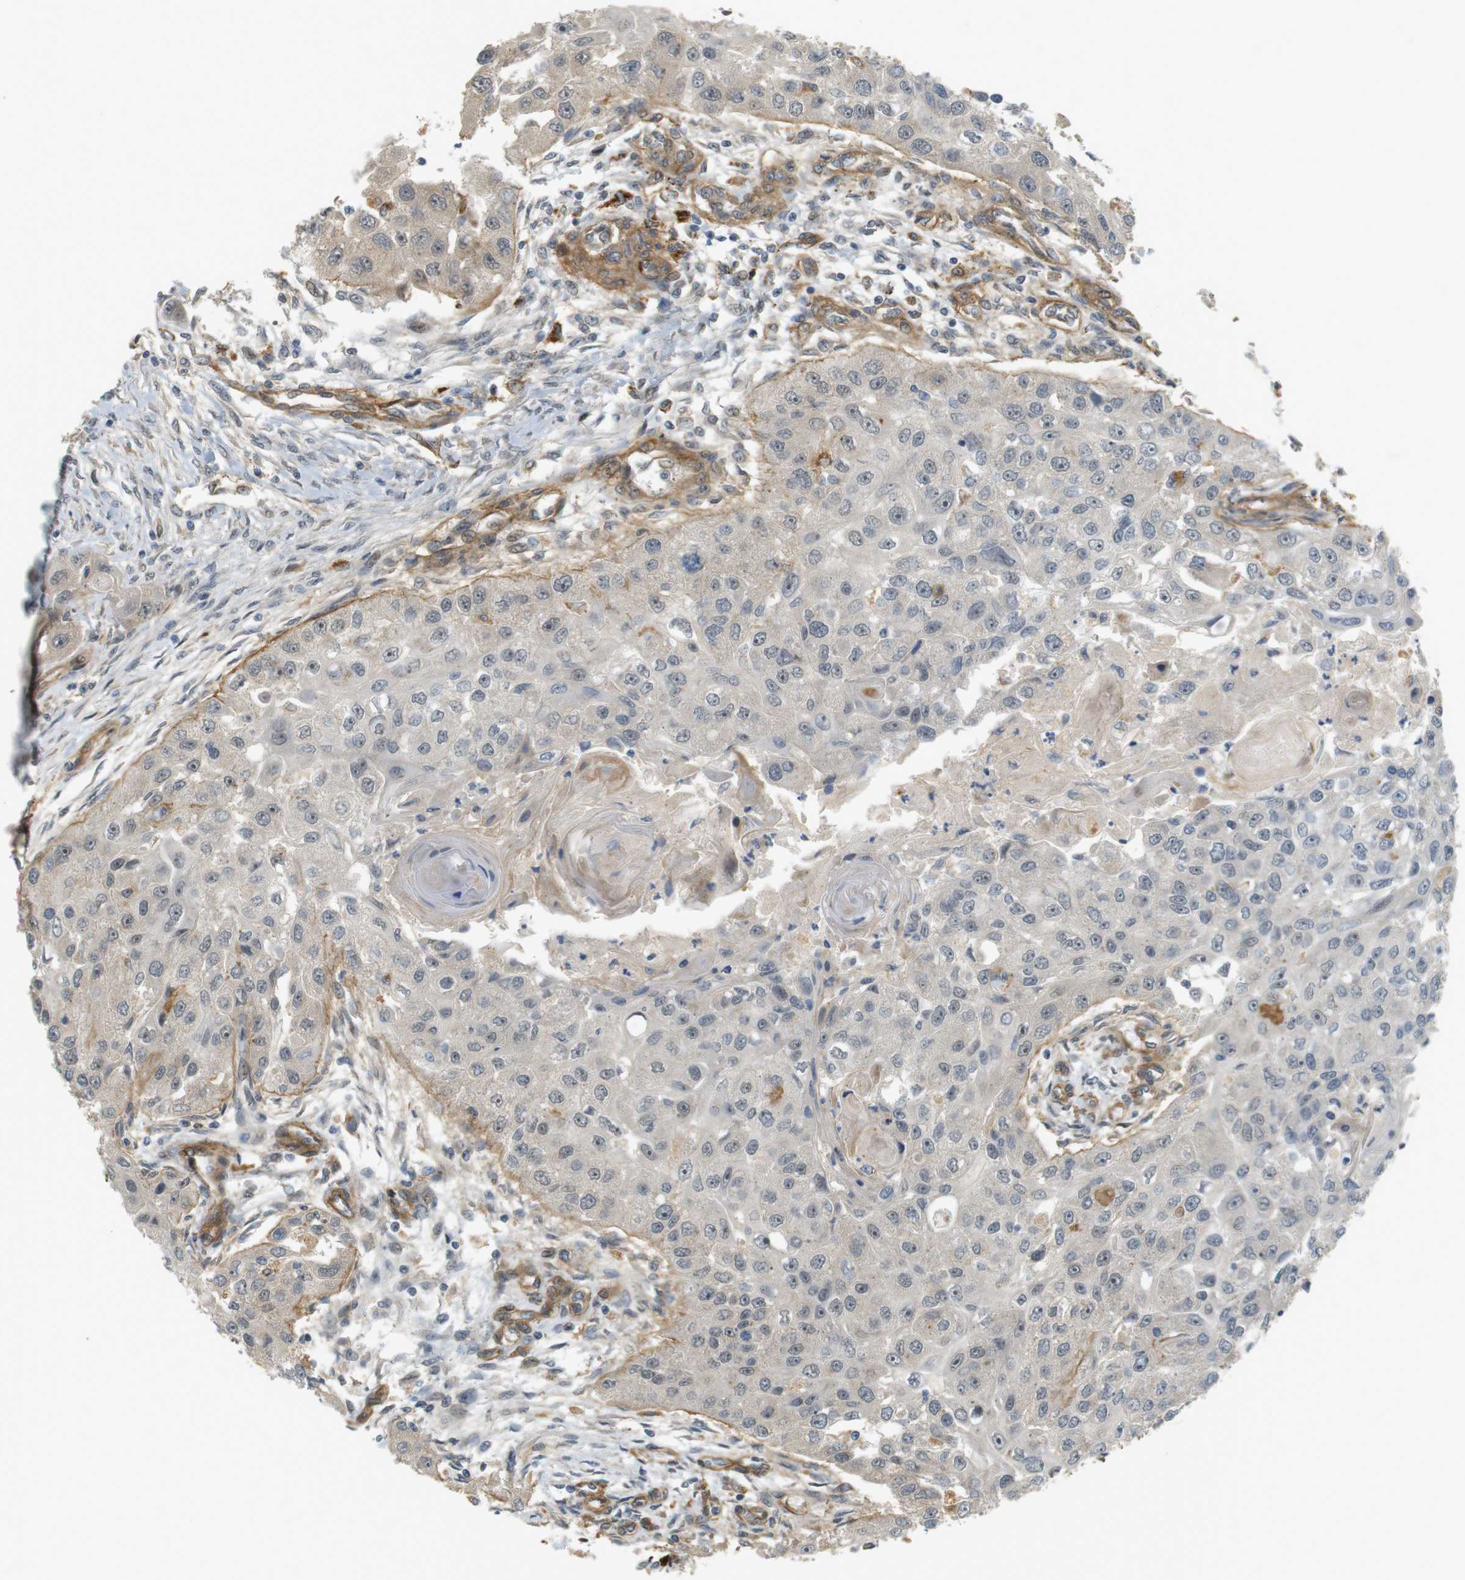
{"staining": {"intensity": "weak", "quantity": "25%-75%", "location": "cytoplasmic/membranous,nuclear"}, "tissue": "head and neck cancer", "cell_type": "Tumor cells", "image_type": "cancer", "snomed": [{"axis": "morphology", "description": "Normal tissue, NOS"}, {"axis": "morphology", "description": "Squamous cell carcinoma, NOS"}, {"axis": "topography", "description": "Skeletal muscle"}, {"axis": "topography", "description": "Head-Neck"}], "caption": "Head and neck squamous cell carcinoma stained with immunohistochemistry (IHC) displays weak cytoplasmic/membranous and nuclear staining in about 25%-75% of tumor cells.", "gene": "TSPAN9", "patient": {"sex": "male", "age": 51}}